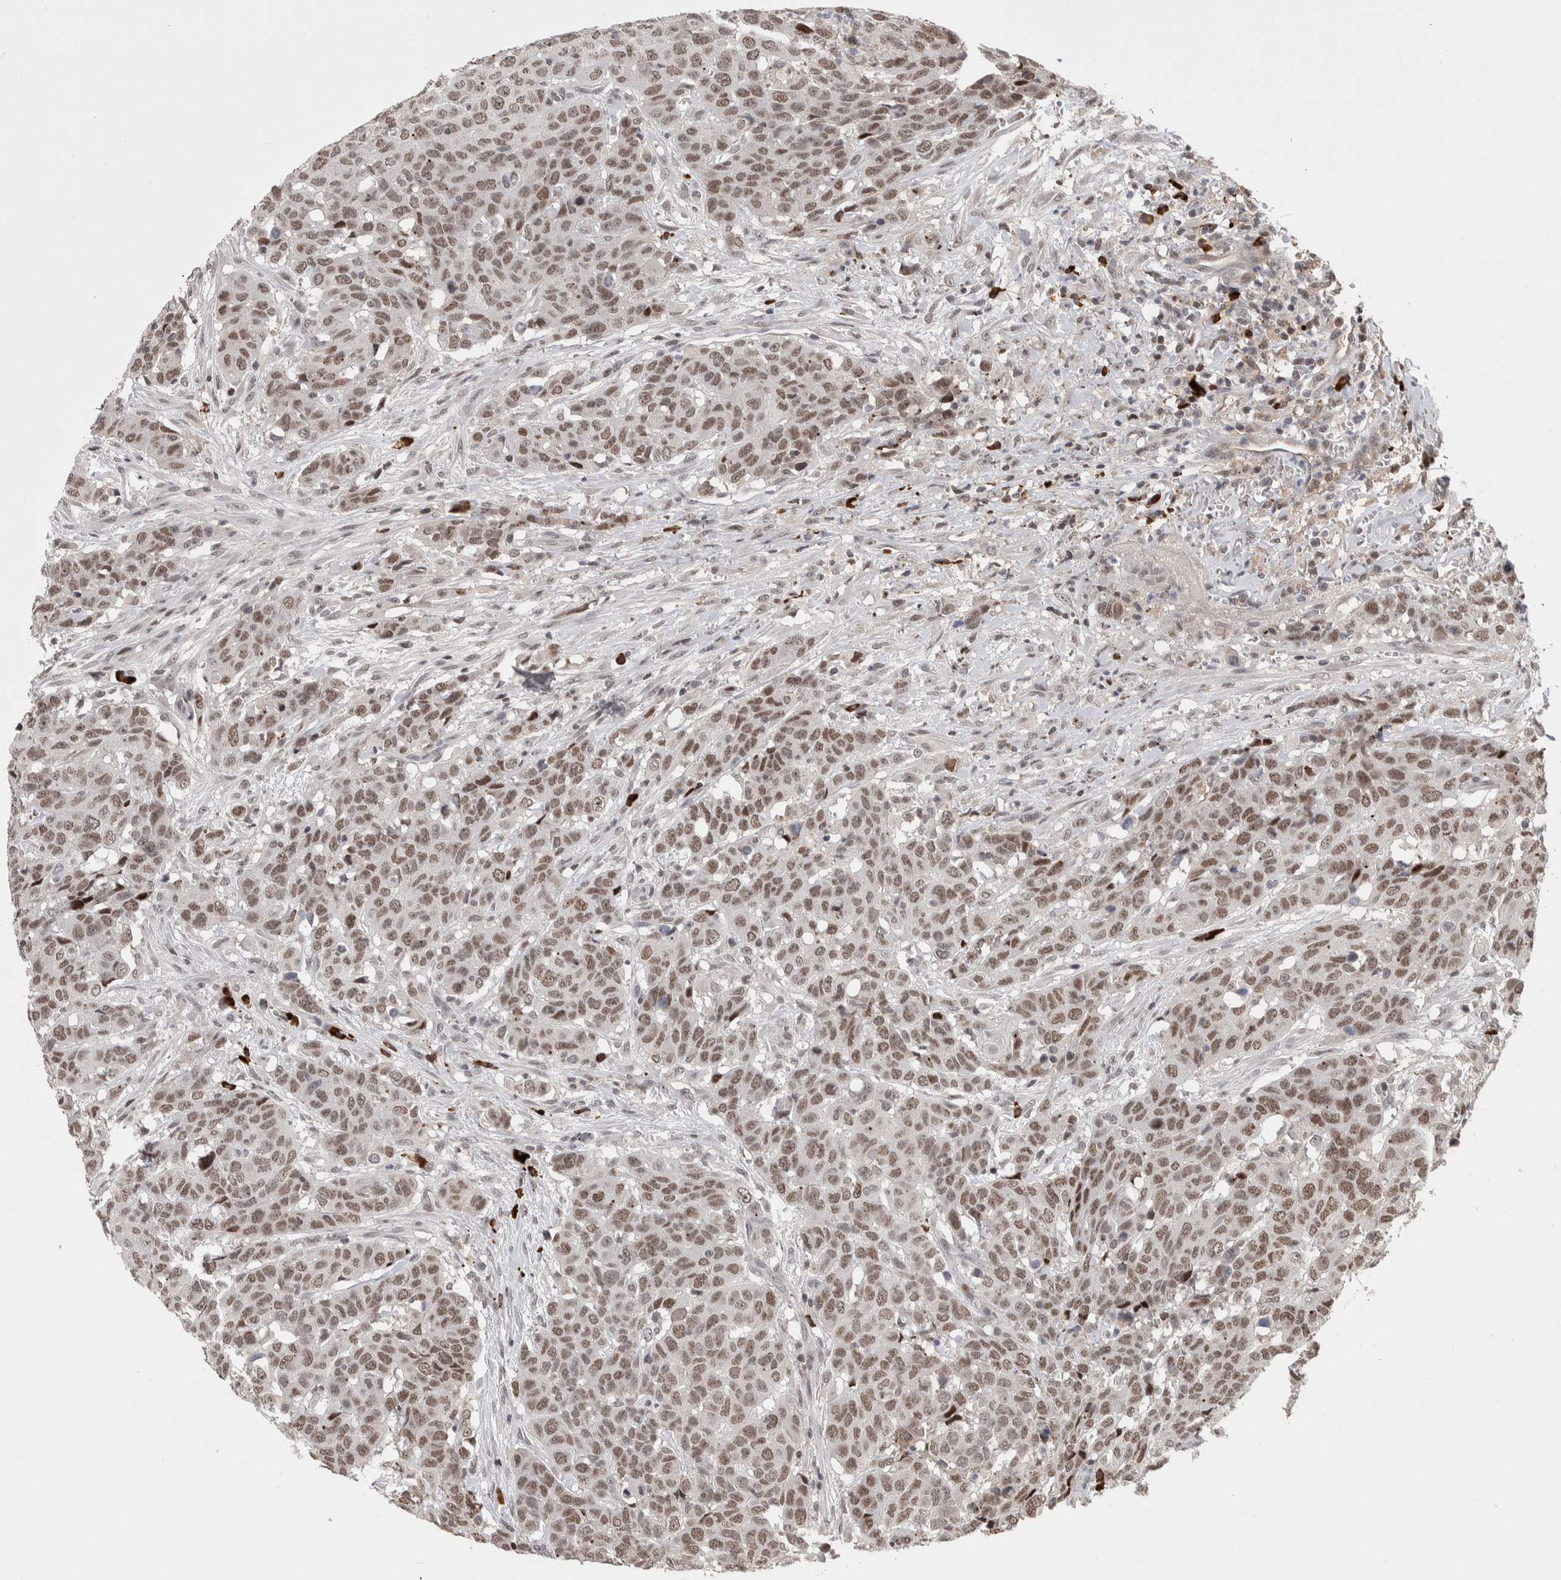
{"staining": {"intensity": "weak", "quantity": ">75%", "location": "nuclear"}, "tissue": "head and neck cancer", "cell_type": "Tumor cells", "image_type": "cancer", "snomed": [{"axis": "morphology", "description": "Squamous cell carcinoma, NOS"}, {"axis": "topography", "description": "Head-Neck"}], "caption": "DAB (3,3'-diaminobenzidine) immunohistochemical staining of head and neck cancer demonstrates weak nuclear protein positivity in approximately >75% of tumor cells.", "gene": "ZNF592", "patient": {"sex": "male", "age": 66}}